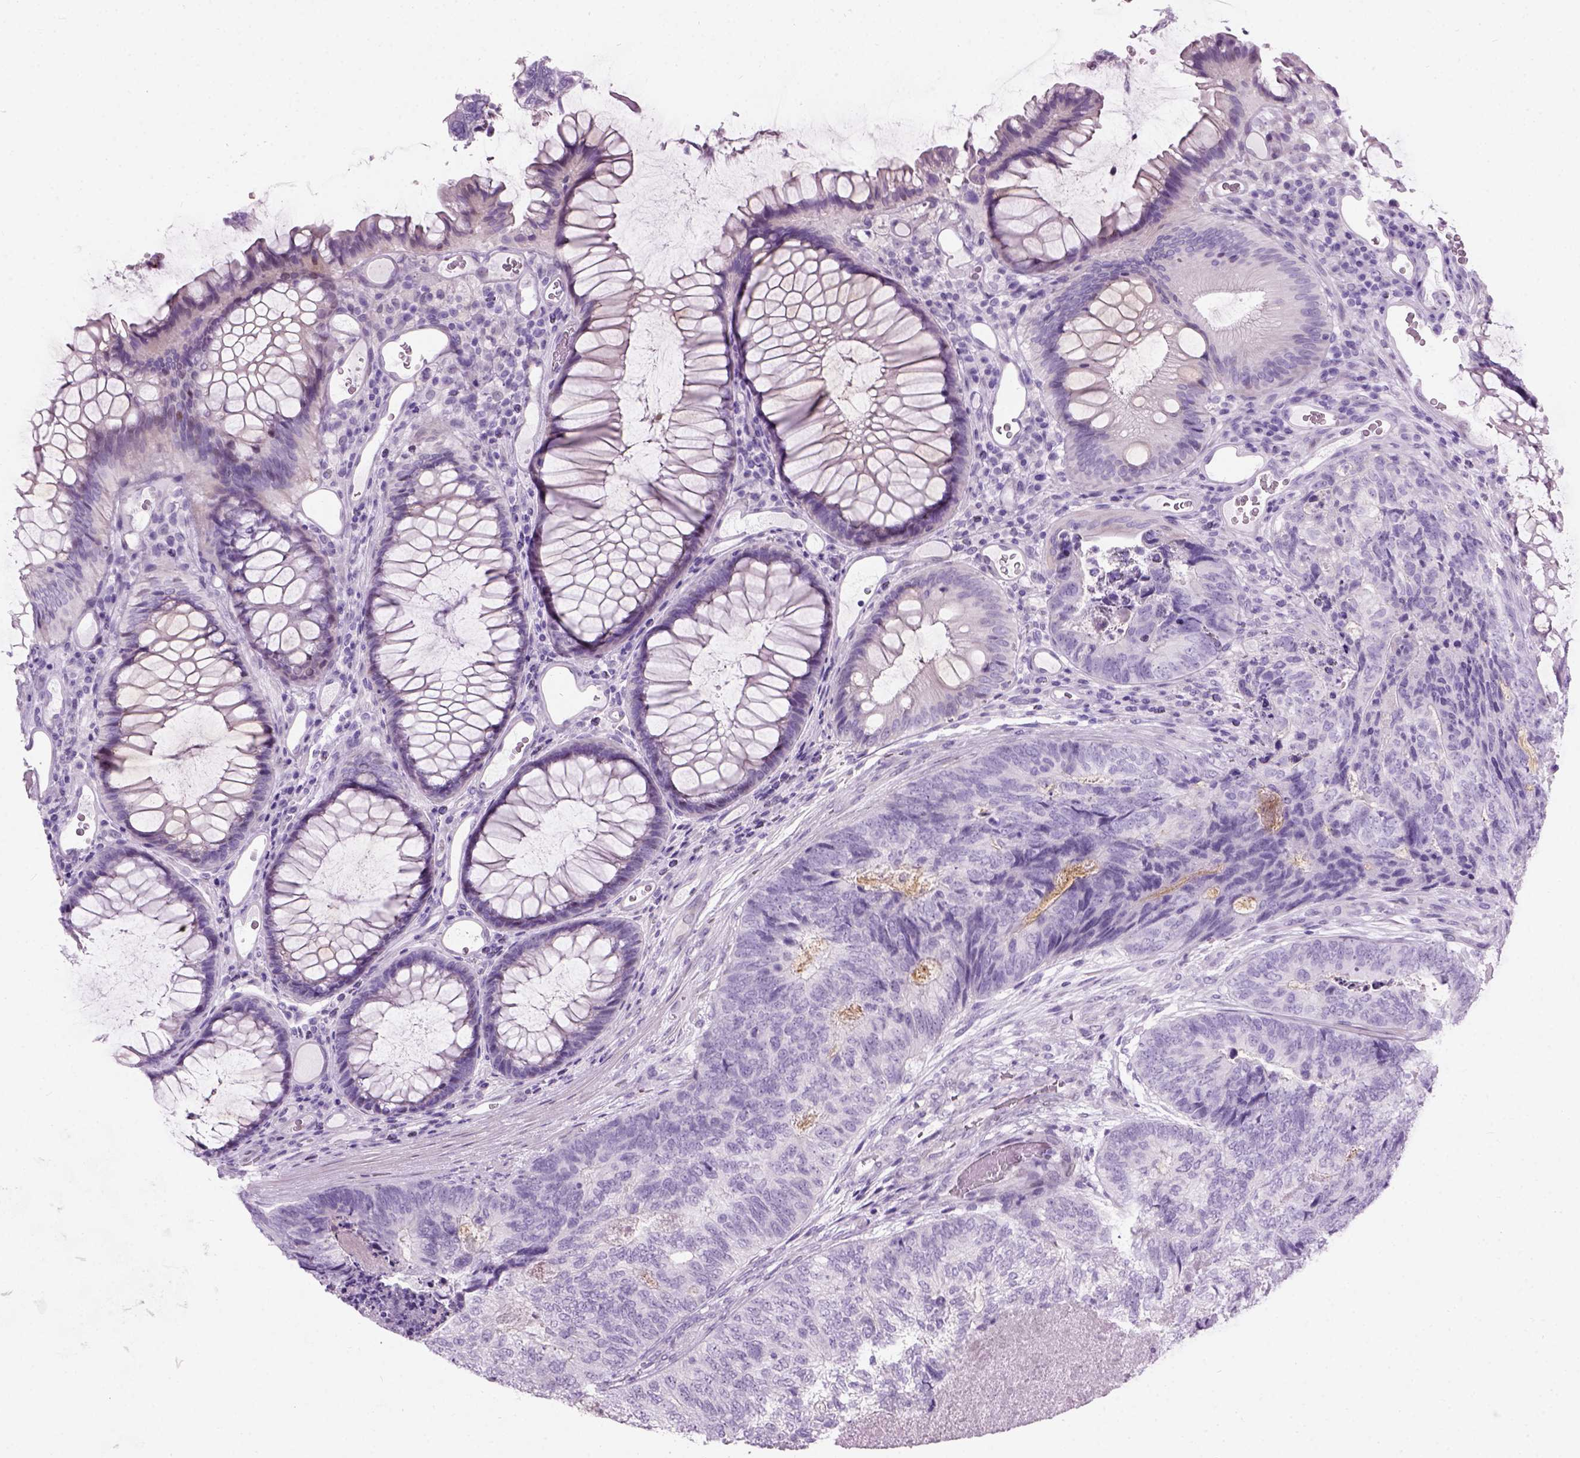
{"staining": {"intensity": "negative", "quantity": "none", "location": "none"}, "tissue": "colorectal cancer", "cell_type": "Tumor cells", "image_type": "cancer", "snomed": [{"axis": "morphology", "description": "Adenocarcinoma, NOS"}, {"axis": "topography", "description": "Colon"}], "caption": "Immunohistochemical staining of human colorectal cancer displays no significant staining in tumor cells. (DAB IHC with hematoxylin counter stain).", "gene": "AXDND1", "patient": {"sex": "female", "age": 67}}